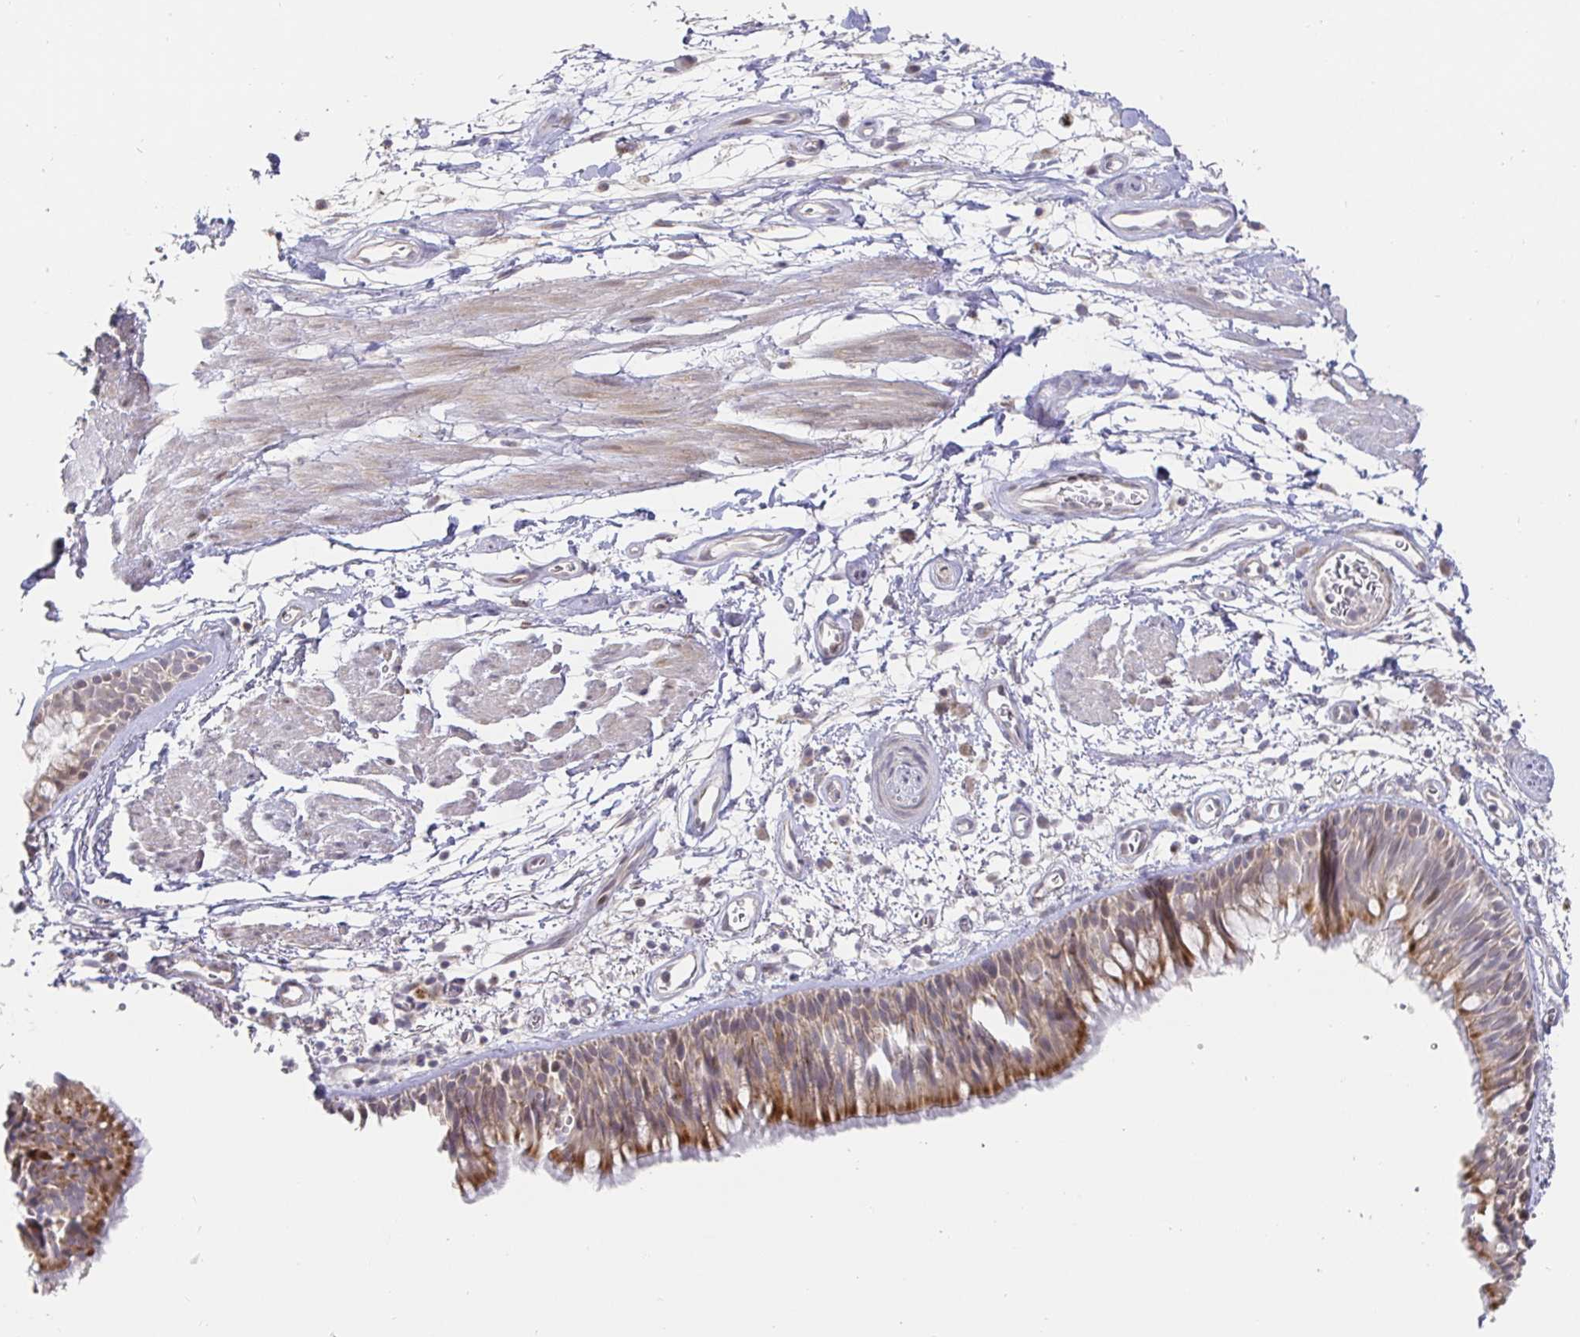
{"staining": {"intensity": "moderate", "quantity": ">75%", "location": "cytoplasmic/membranous"}, "tissue": "bronchus", "cell_type": "Respiratory epithelial cells", "image_type": "normal", "snomed": [{"axis": "morphology", "description": "Normal tissue, NOS"}, {"axis": "morphology", "description": "Squamous cell carcinoma, NOS"}, {"axis": "topography", "description": "Cartilage tissue"}, {"axis": "topography", "description": "Bronchus"}, {"axis": "topography", "description": "Lung"}], "caption": "Protein analysis of normal bronchus exhibits moderate cytoplasmic/membranous expression in about >75% of respiratory epithelial cells.", "gene": "CIT", "patient": {"sex": "male", "age": 66}}